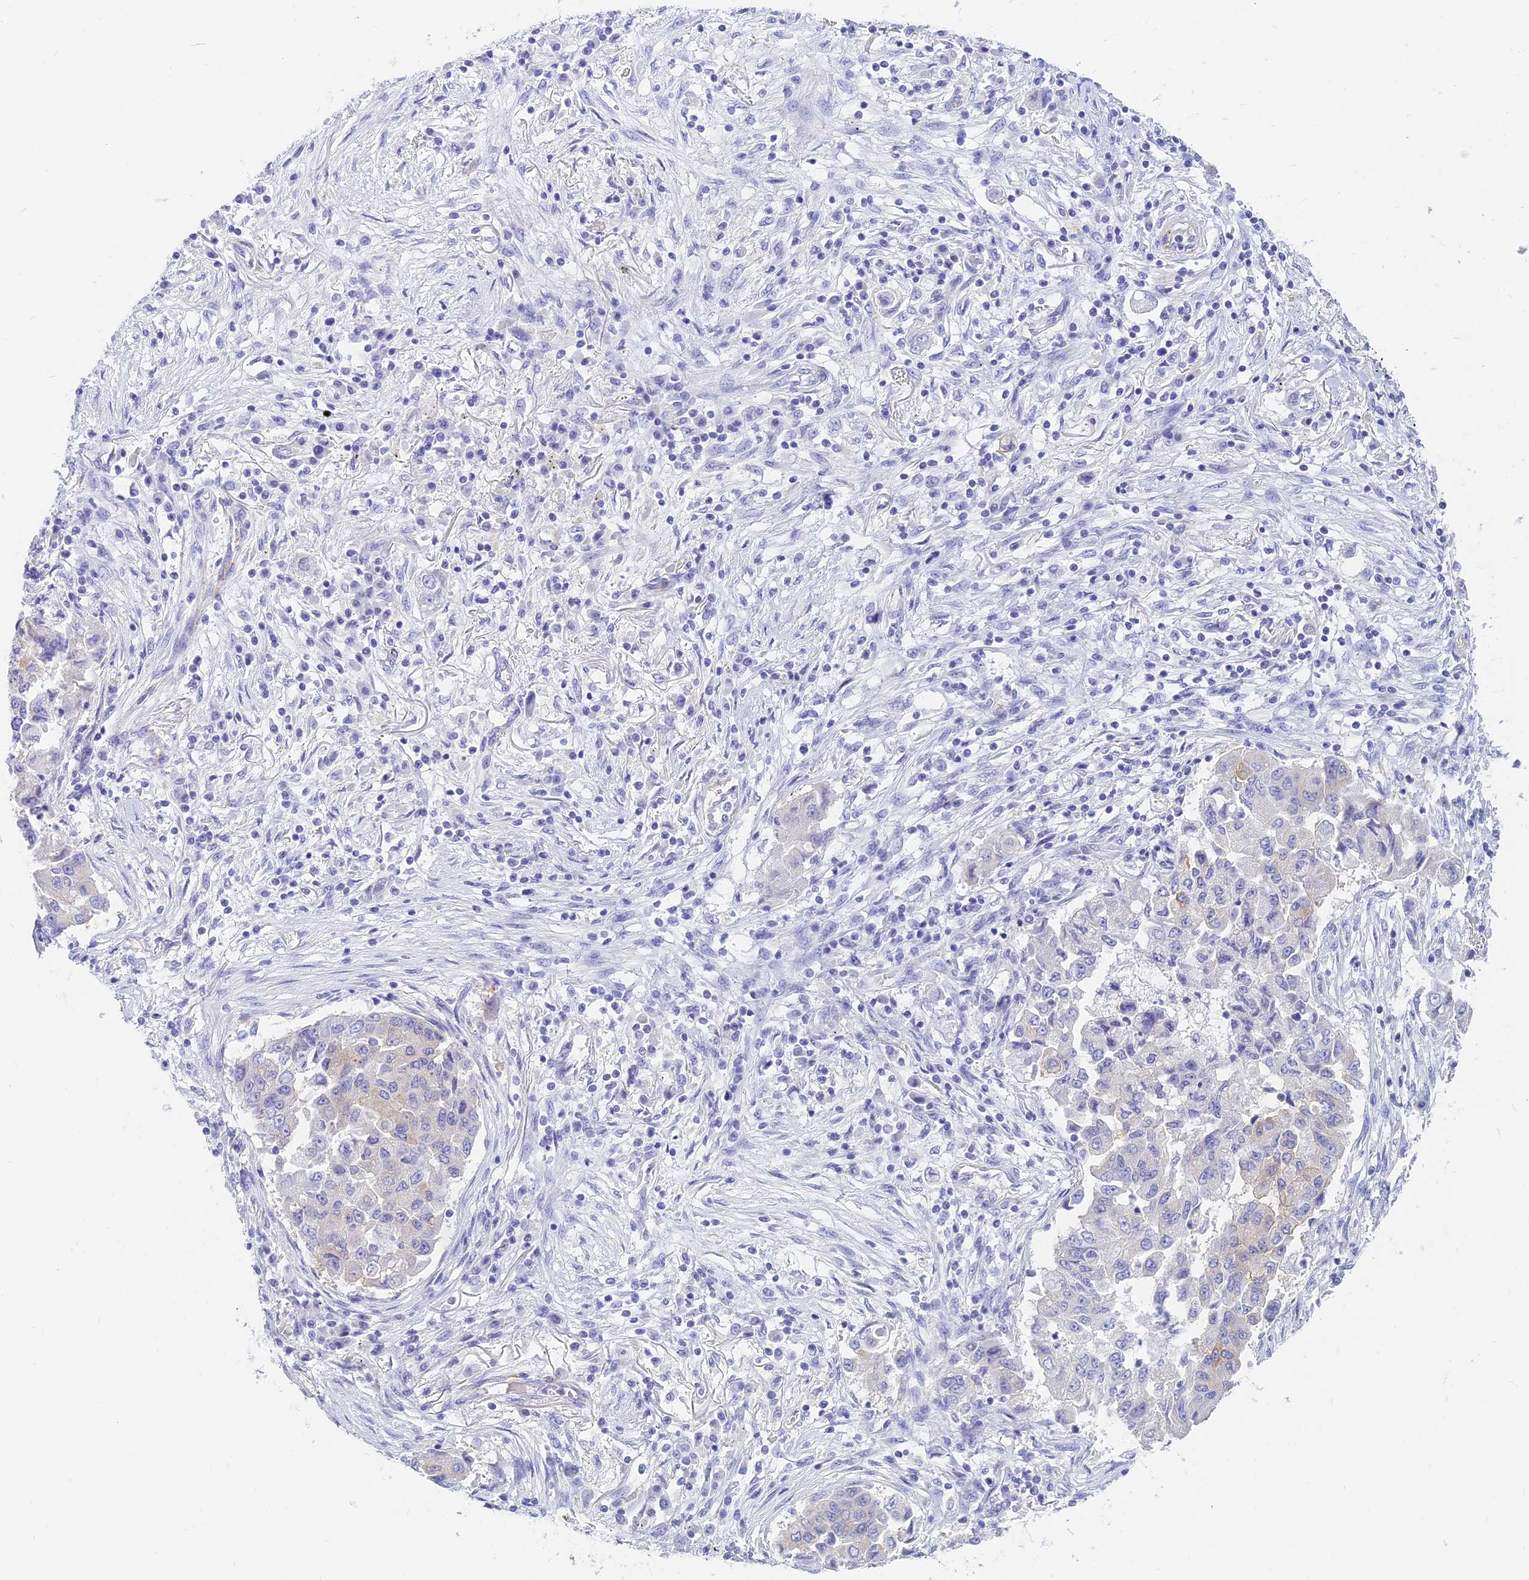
{"staining": {"intensity": "weak", "quantity": "<25%", "location": "cytoplasmic/membranous"}, "tissue": "lung cancer", "cell_type": "Tumor cells", "image_type": "cancer", "snomed": [{"axis": "morphology", "description": "Squamous cell carcinoma, NOS"}, {"axis": "topography", "description": "Lung"}], "caption": "An IHC image of squamous cell carcinoma (lung) is shown. There is no staining in tumor cells of squamous cell carcinoma (lung).", "gene": "SLC36A2", "patient": {"sex": "male", "age": 74}}